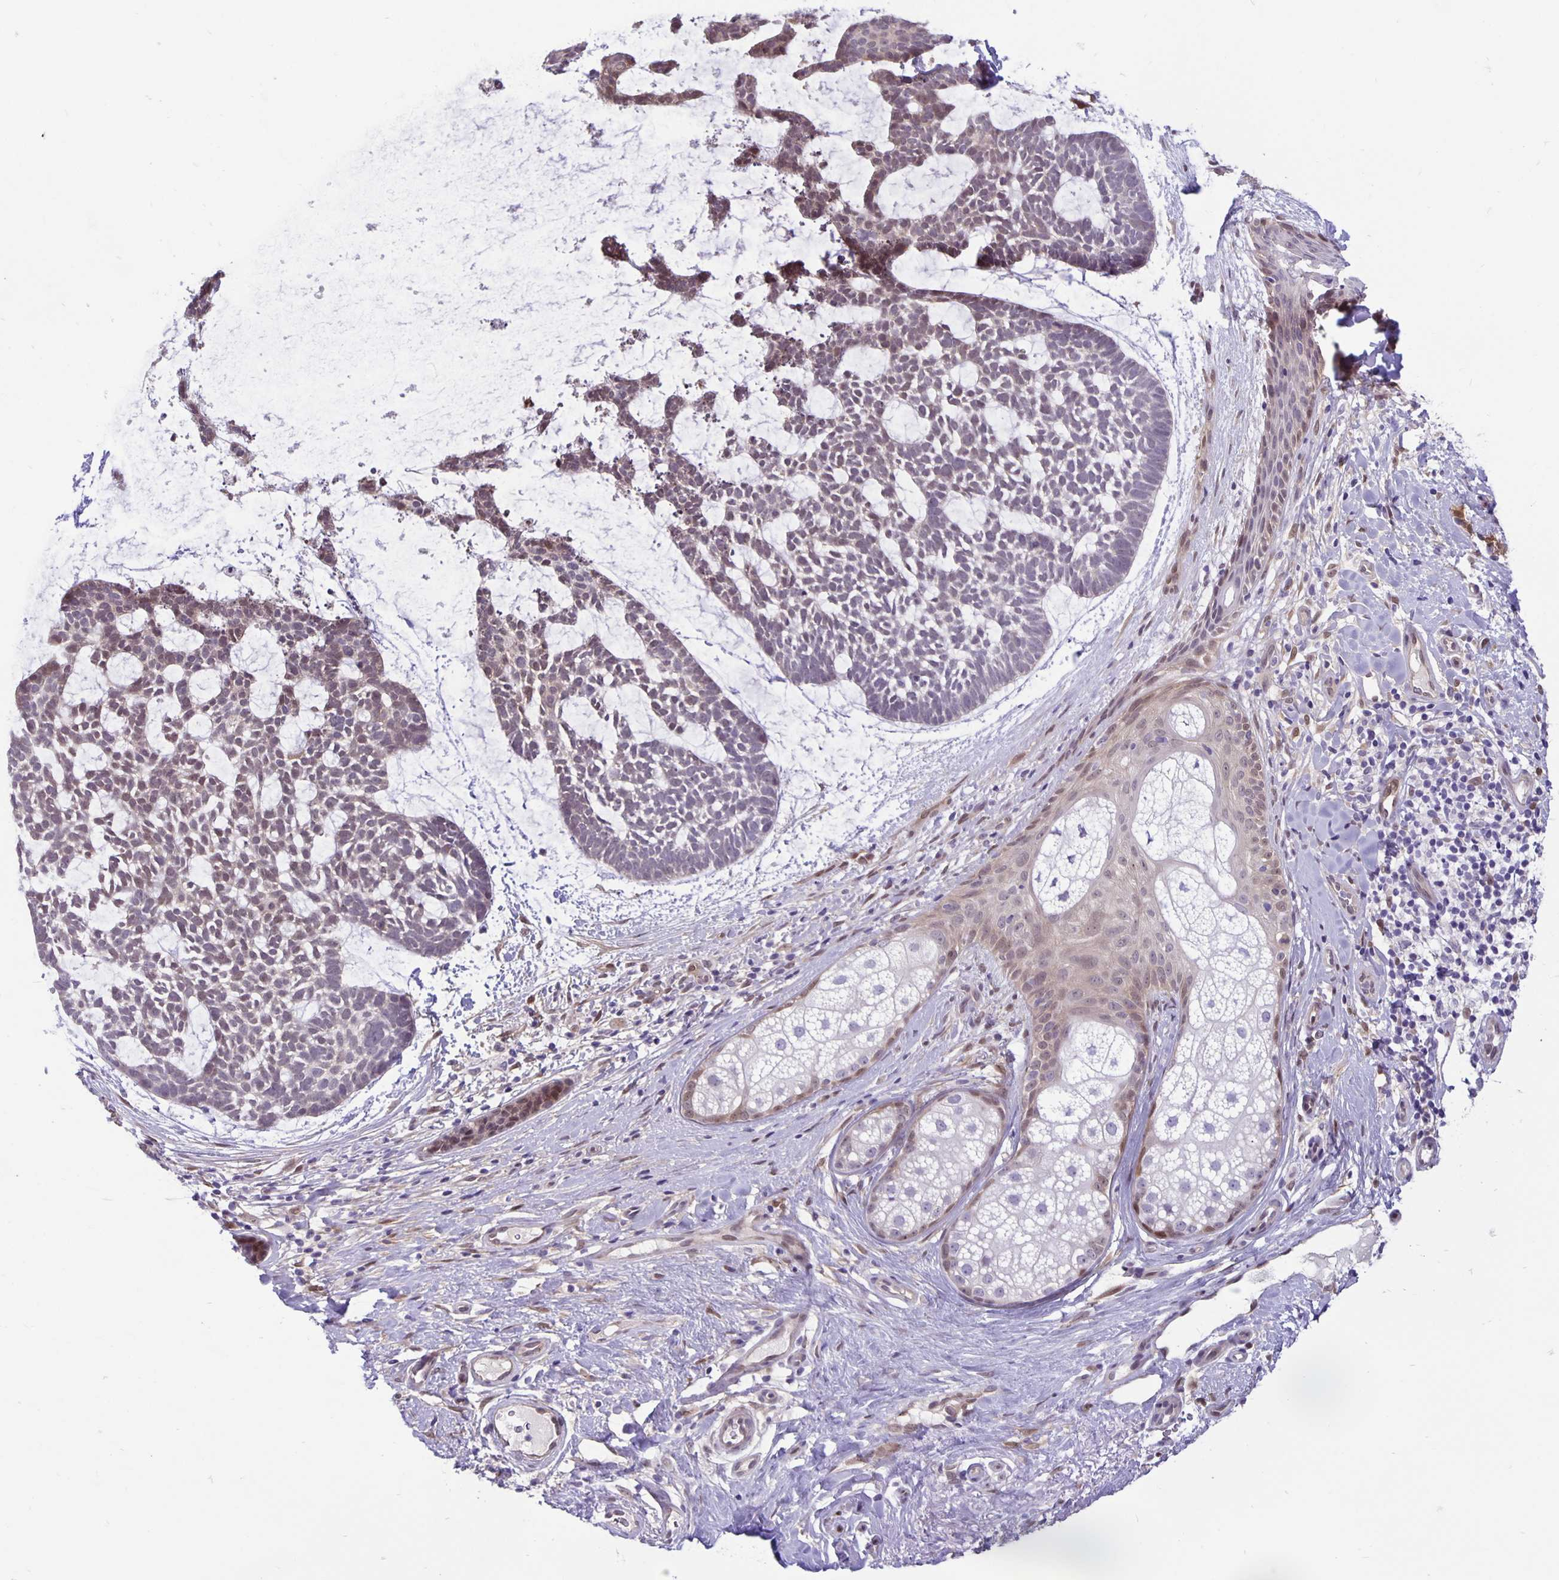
{"staining": {"intensity": "negative", "quantity": "none", "location": "none"}, "tissue": "skin cancer", "cell_type": "Tumor cells", "image_type": "cancer", "snomed": [{"axis": "morphology", "description": "Basal cell carcinoma"}, {"axis": "topography", "description": "Skin"}], "caption": "The immunohistochemistry (IHC) histopathology image has no significant expression in tumor cells of skin basal cell carcinoma tissue. Brightfield microscopy of IHC stained with DAB (brown) and hematoxylin (blue), captured at high magnification.", "gene": "TAX1BP3", "patient": {"sex": "male", "age": 64}}